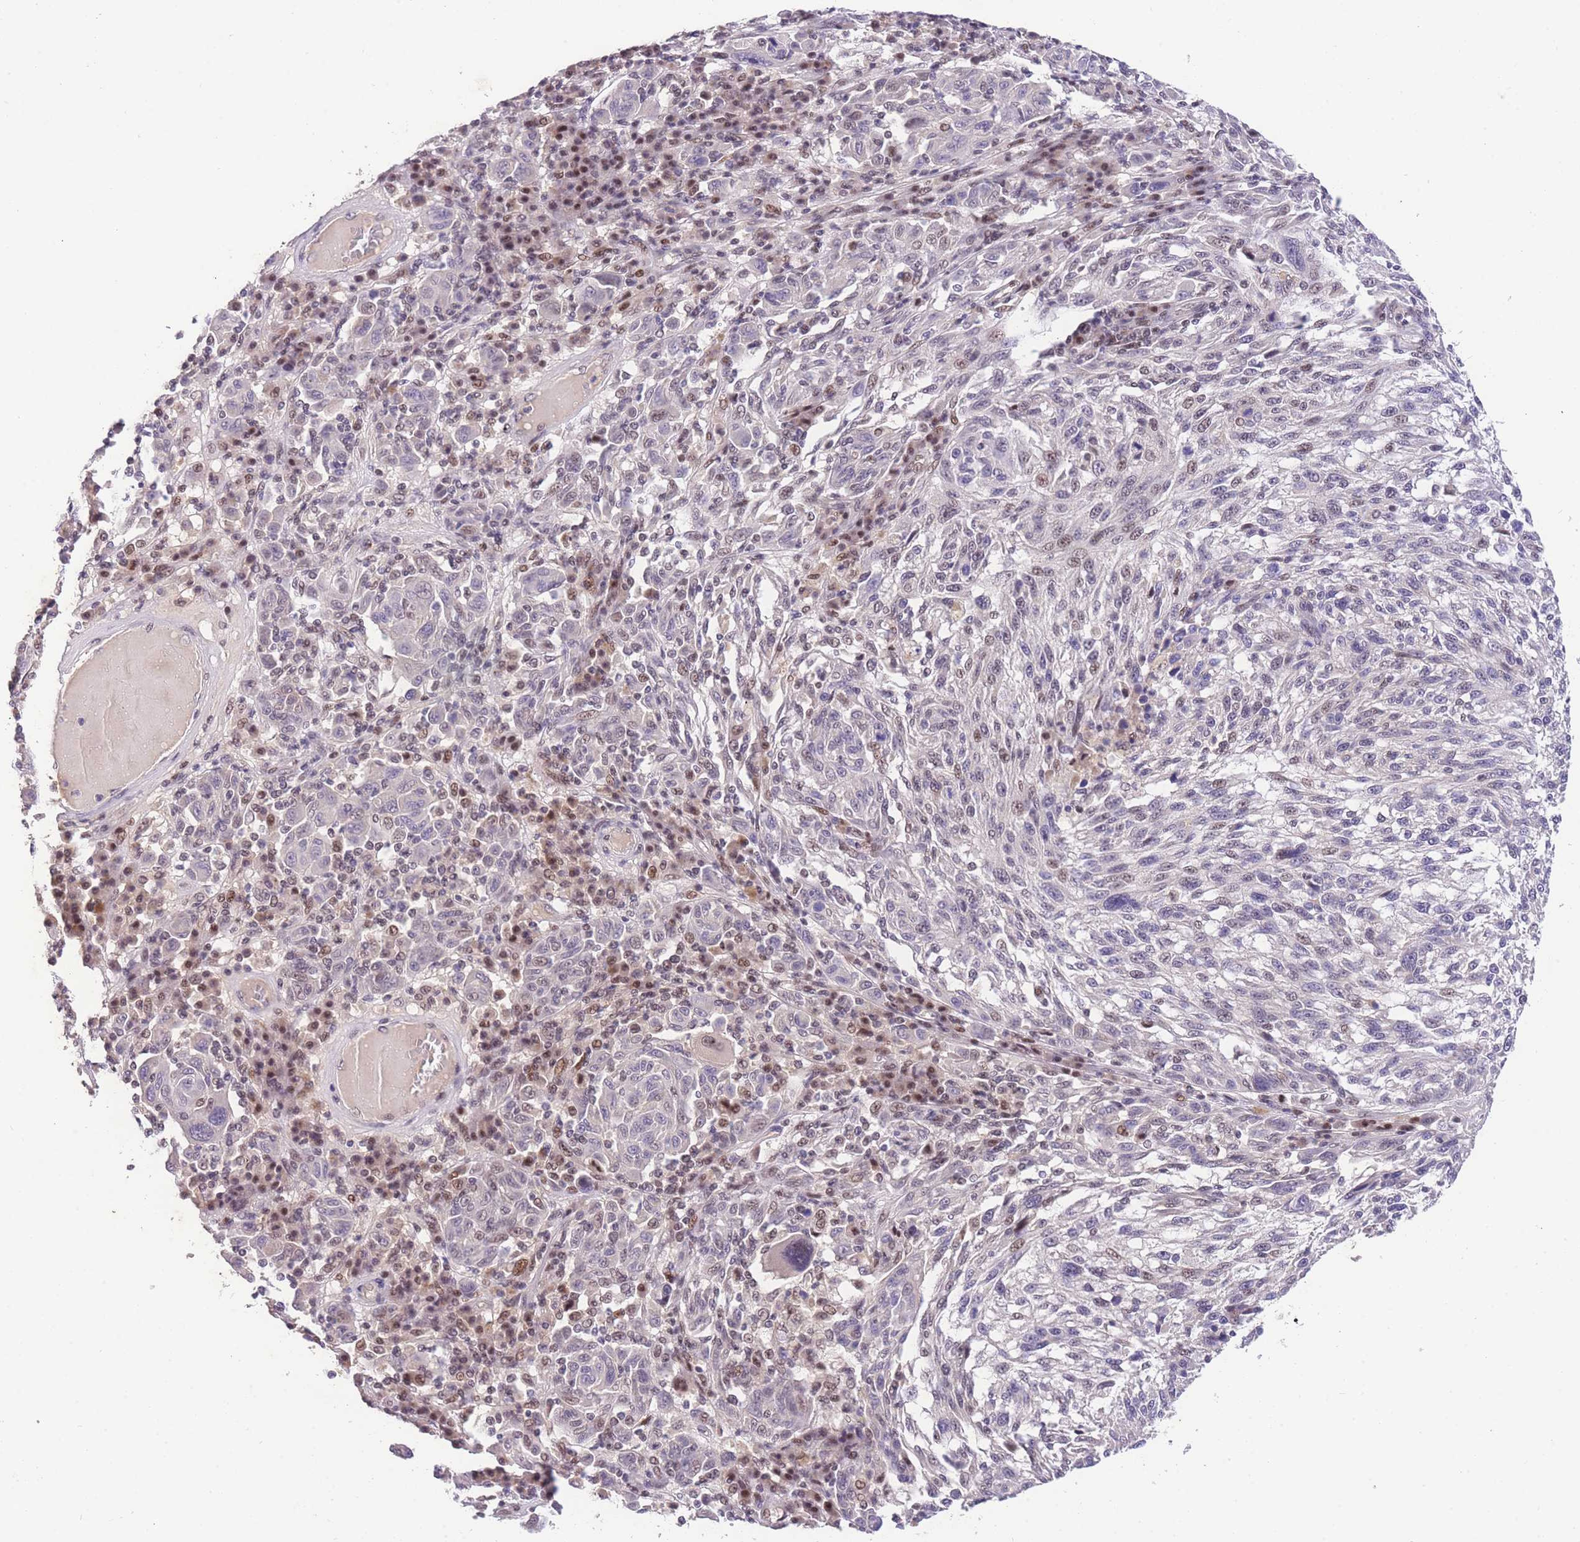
{"staining": {"intensity": "negative", "quantity": "none", "location": "none"}, "tissue": "melanoma", "cell_type": "Tumor cells", "image_type": "cancer", "snomed": [{"axis": "morphology", "description": "Malignant melanoma, NOS"}, {"axis": "topography", "description": "Skin"}], "caption": "High power microscopy photomicrograph of an IHC image of malignant melanoma, revealing no significant positivity in tumor cells. (DAB IHC visualized using brightfield microscopy, high magnification).", "gene": "SLC35F2", "patient": {"sex": "male", "age": 53}}